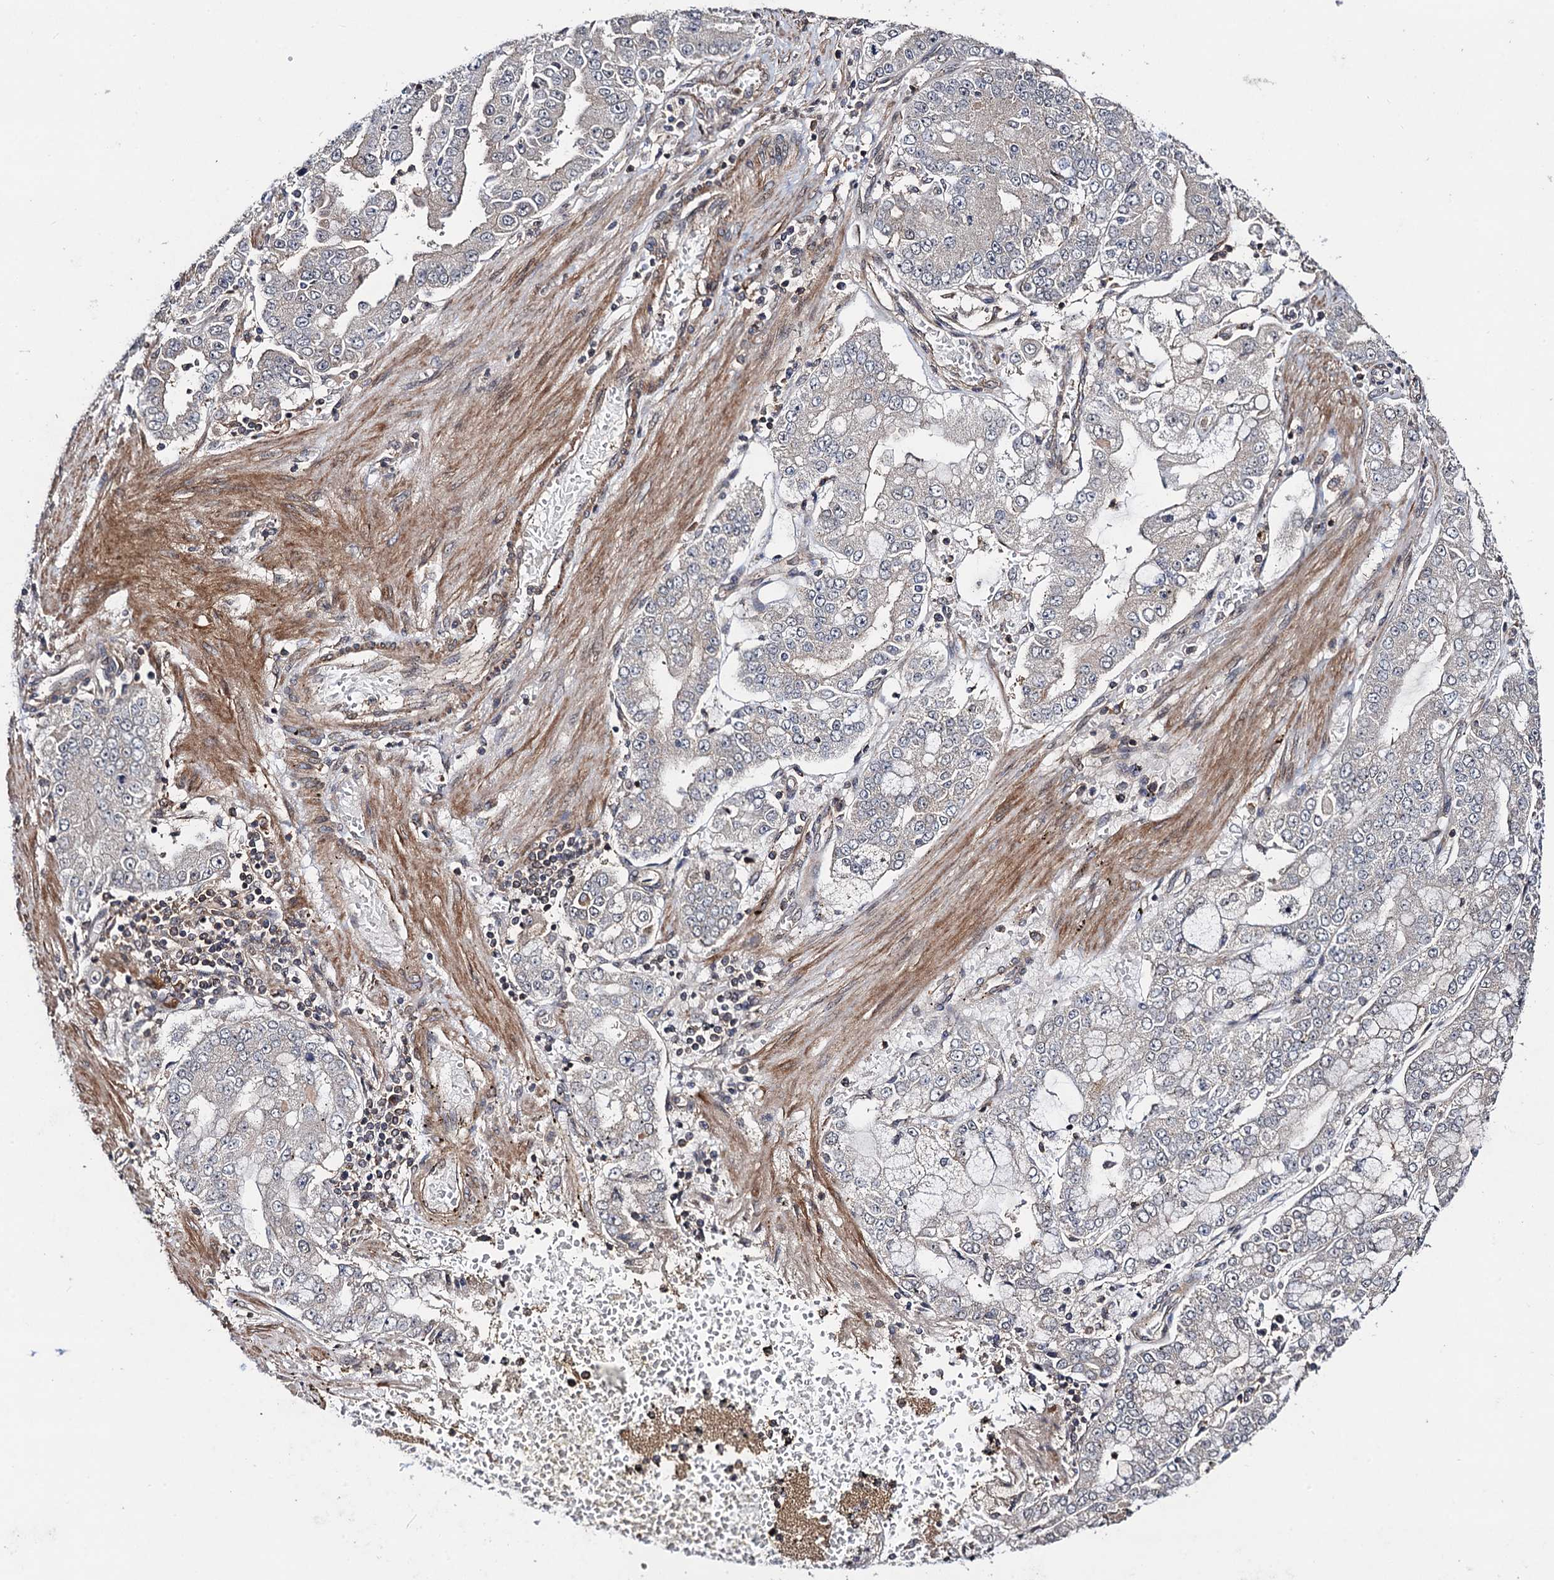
{"staining": {"intensity": "weak", "quantity": "25%-75%", "location": "cytoplasmic/membranous"}, "tissue": "stomach cancer", "cell_type": "Tumor cells", "image_type": "cancer", "snomed": [{"axis": "morphology", "description": "Adenocarcinoma, NOS"}, {"axis": "topography", "description": "Stomach"}], "caption": "Human stomach cancer stained with a brown dye shows weak cytoplasmic/membranous positive positivity in approximately 25%-75% of tumor cells.", "gene": "KXD1", "patient": {"sex": "male", "age": 76}}